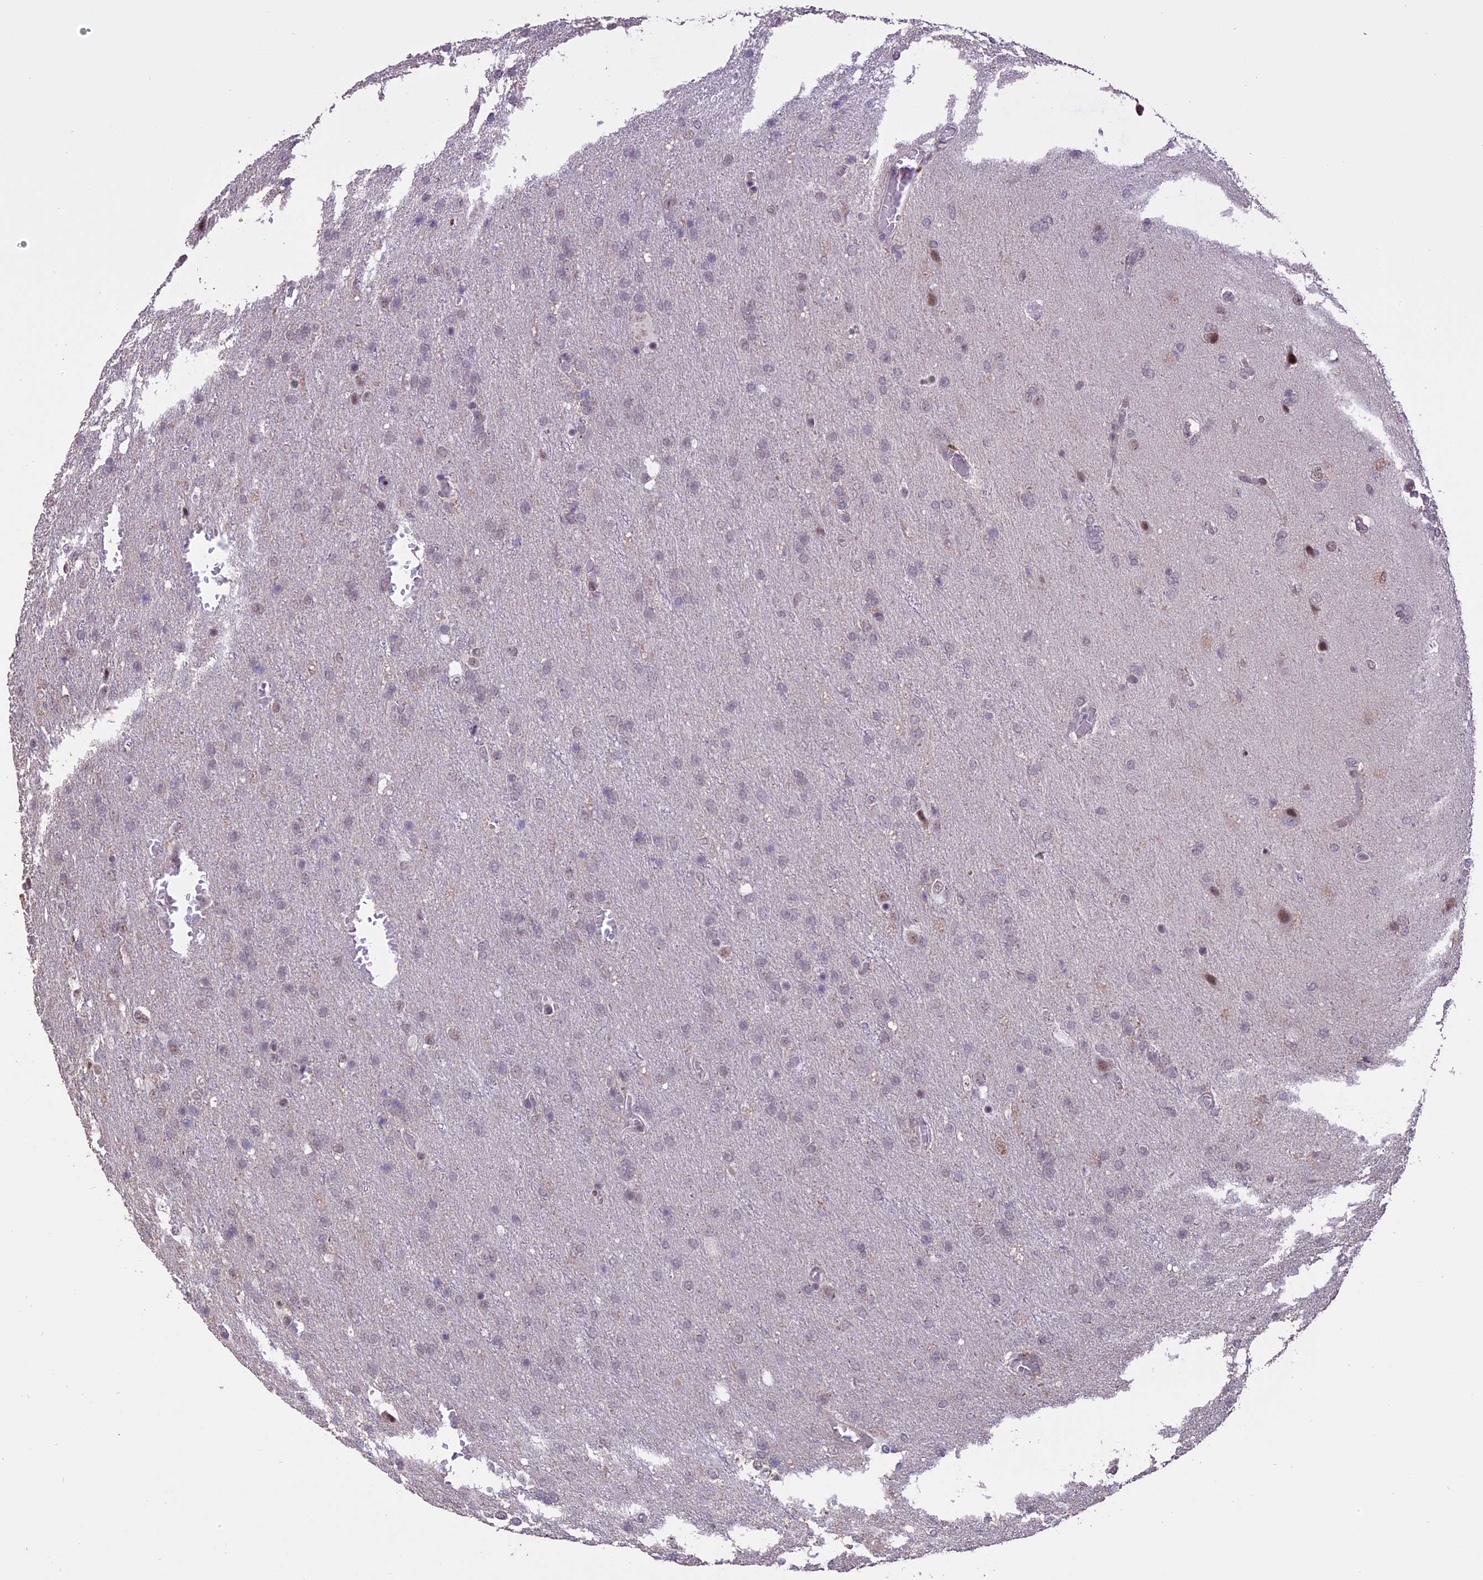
{"staining": {"intensity": "weak", "quantity": "<25%", "location": "nuclear"}, "tissue": "glioma", "cell_type": "Tumor cells", "image_type": "cancer", "snomed": [{"axis": "morphology", "description": "Glioma, malignant, High grade"}, {"axis": "topography", "description": "Brain"}], "caption": "The histopathology image exhibits no staining of tumor cells in glioma. Brightfield microscopy of IHC stained with DAB (3,3'-diaminobenzidine) (brown) and hematoxylin (blue), captured at high magnification.", "gene": "TIGD7", "patient": {"sex": "female", "age": 74}}